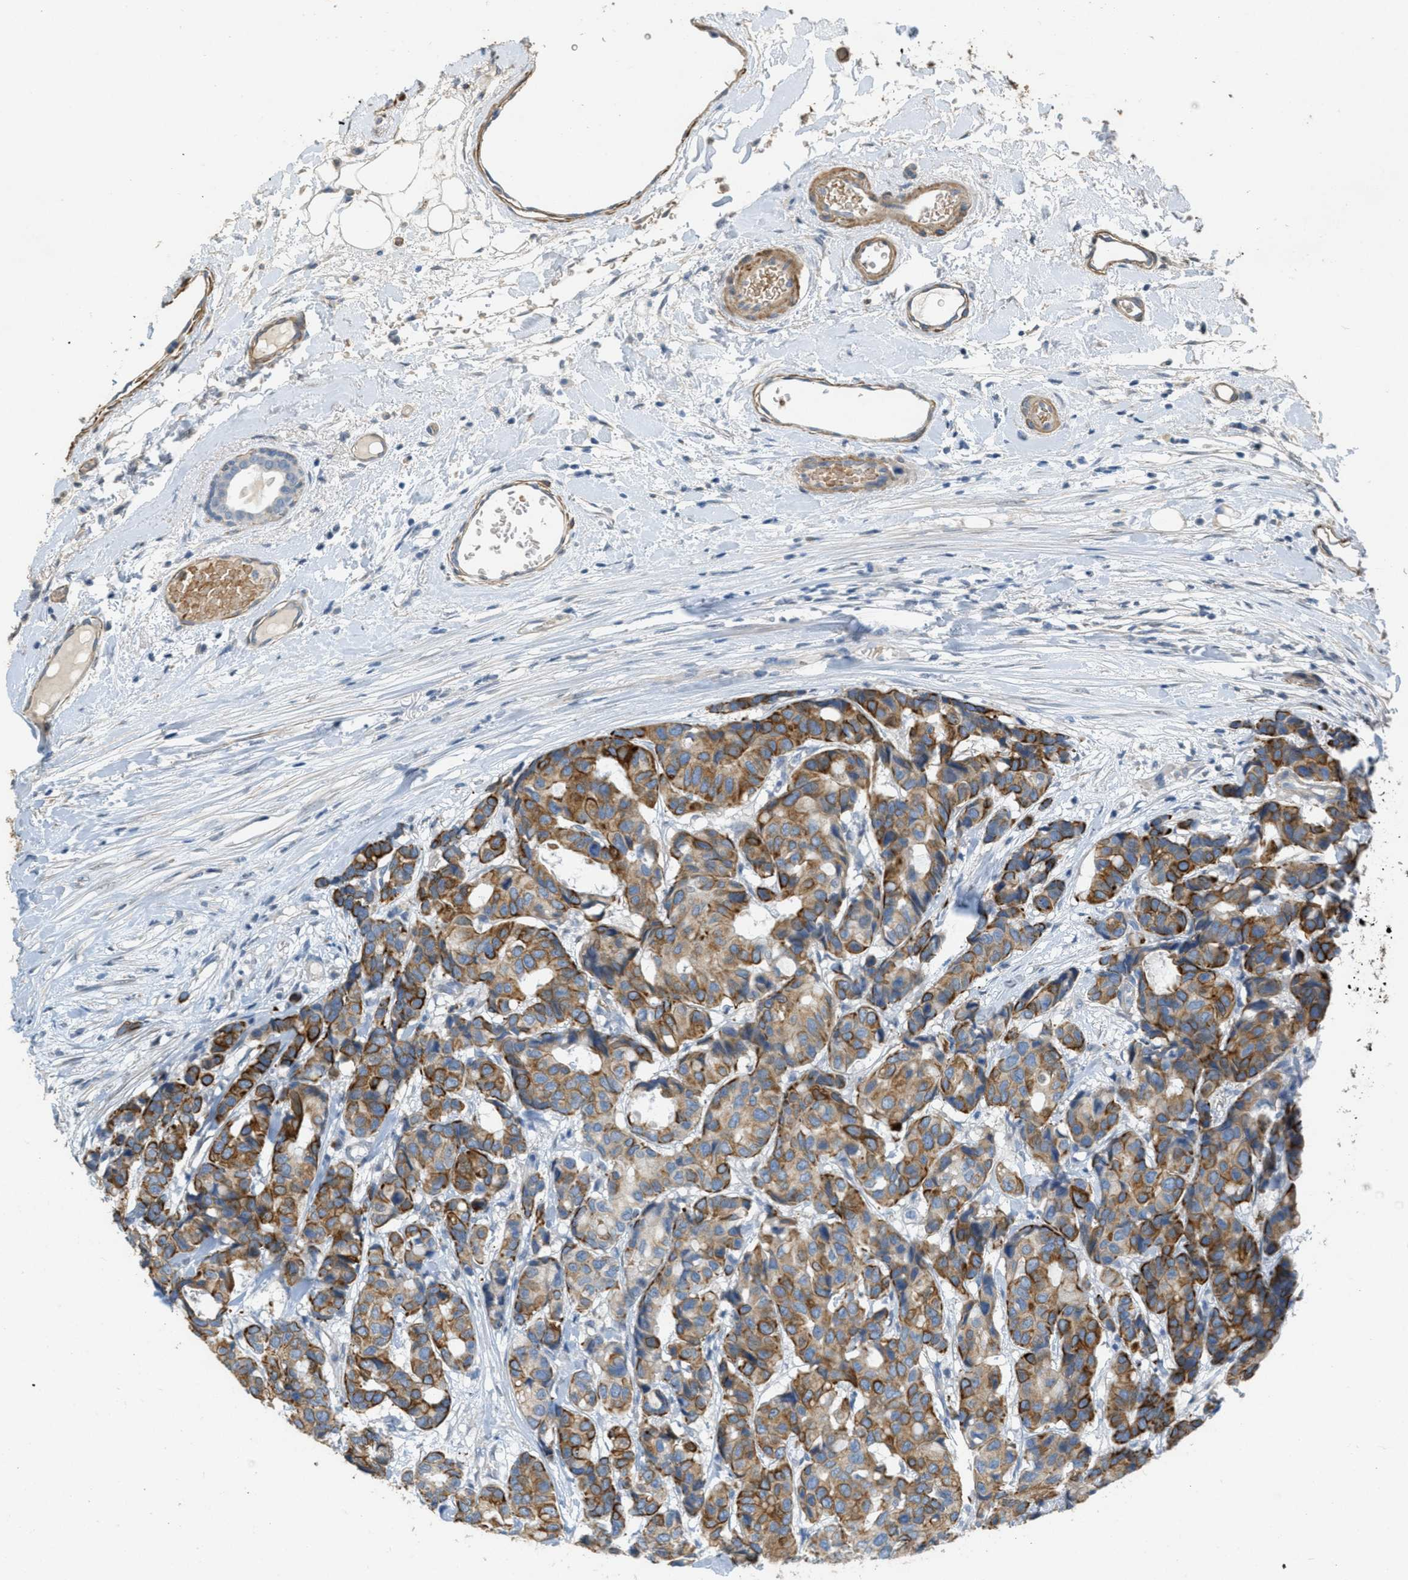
{"staining": {"intensity": "strong", "quantity": ">75%", "location": "cytoplasmic/membranous"}, "tissue": "breast cancer", "cell_type": "Tumor cells", "image_type": "cancer", "snomed": [{"axis": "morphology", "description": "Duct carcinoma"}, {"axis": "topography", "description": "Breast"}], "caption": "Breast cancer (intraductal carcinoma) stained with DAB (3,3'-diaminobenzidine) IHC displays high levels of strong cytoplasmic/membranous positivity in approximately >75% of tumor cells.", "gene": "MRS2", "patient": {"sex": "female", "age": 87}}